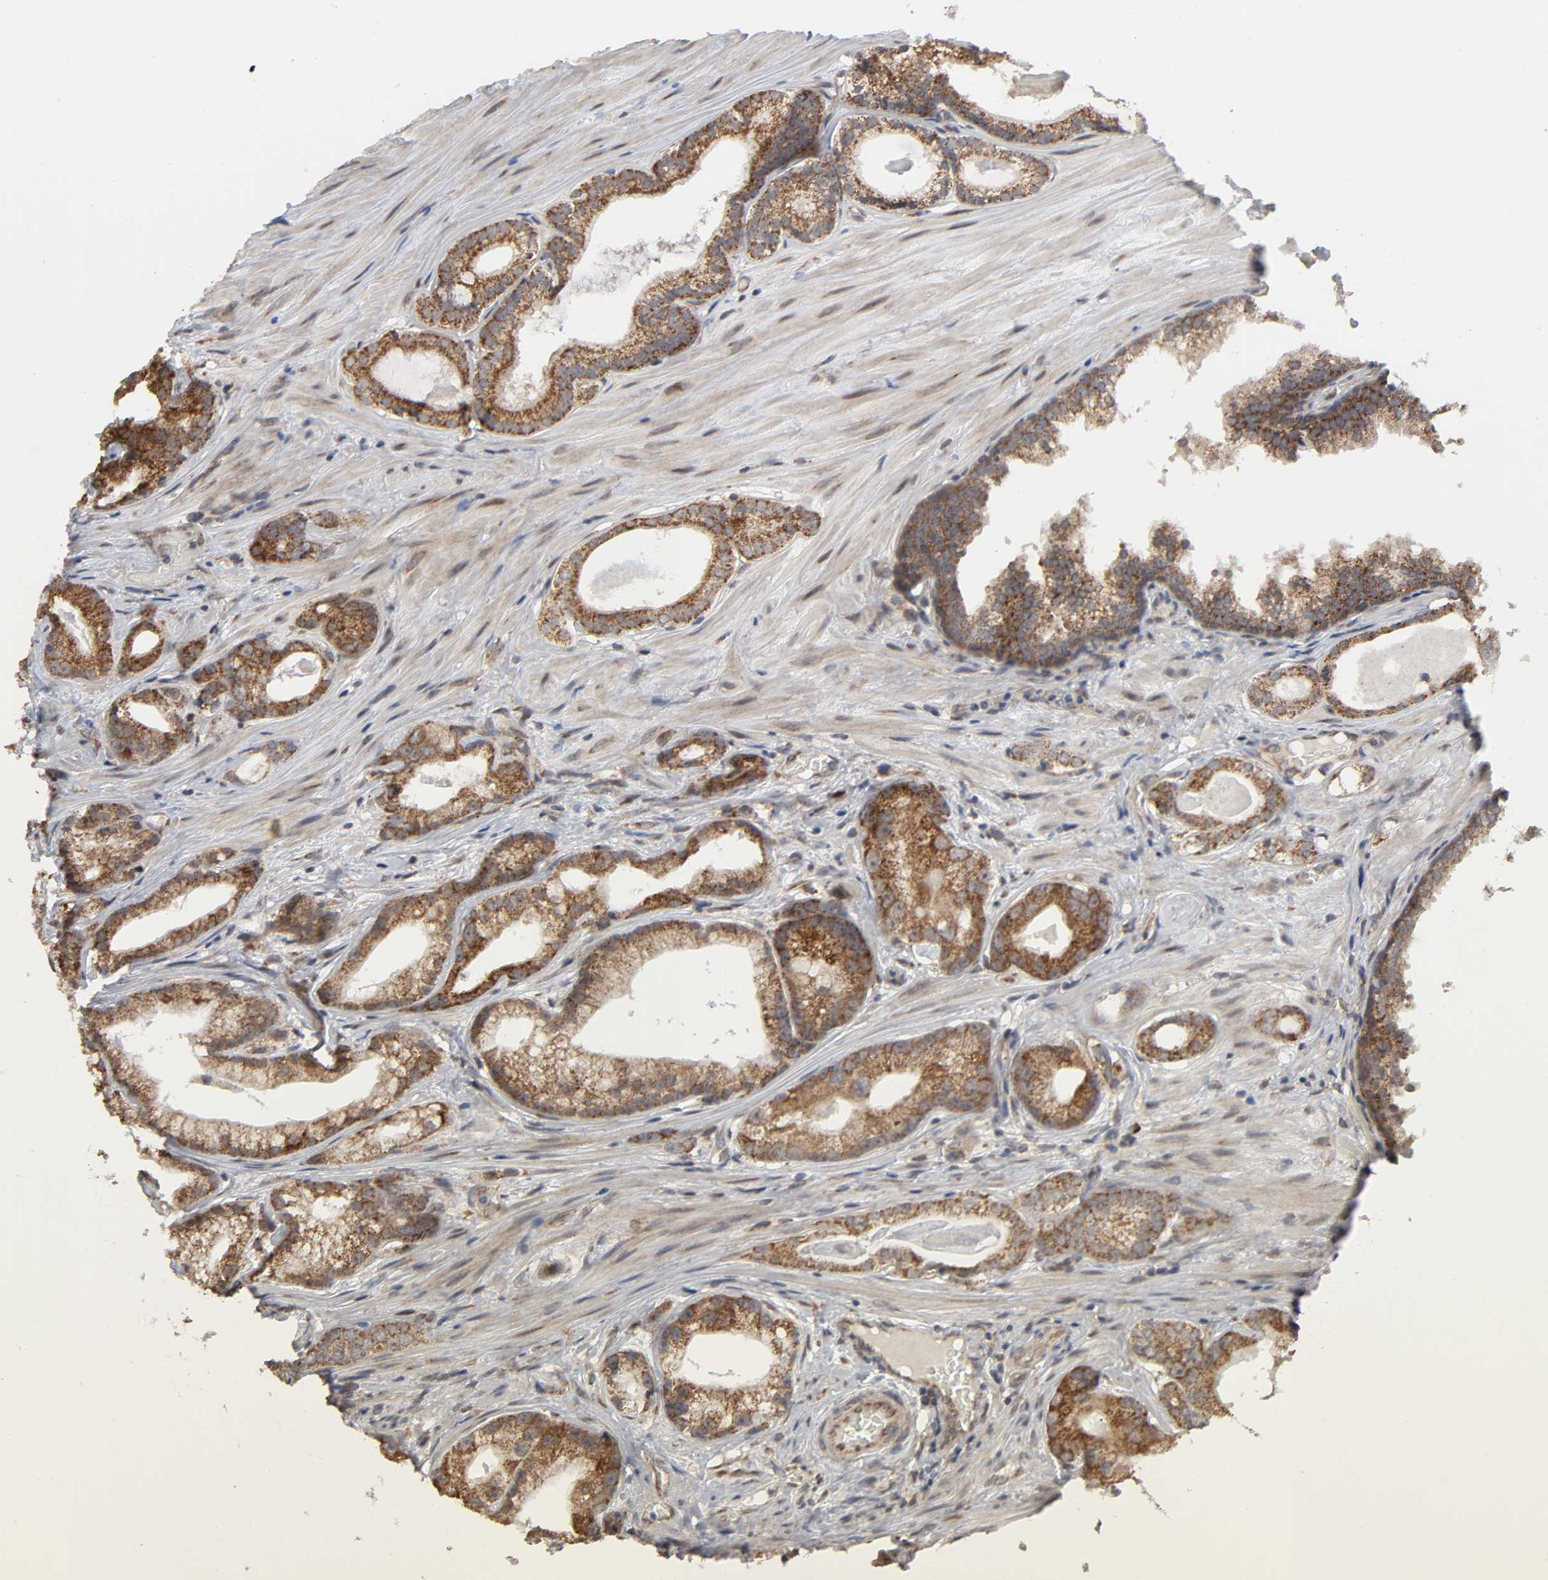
{"staining": {"intensity": "strong", "quantity": ">75%", "location": "cytoplasmic/membranous"}, "tissue": "prostate cancer", "cell_type": "Tumor cells", "image_type": "cancer", "snomed": [{"axis": "morphology", "description": "Adenocarcinoma, Low grade"}, {"axis": "topography", "description": "Prostate"}], "caption": "Prostate low-grade adenocarcinoma tissue reveals strong cytoplasmic/membranous staining in approximately >75% of tumor cells", "gene": "SLC30A9", "patient": {"sex": "male", "age": 59}}